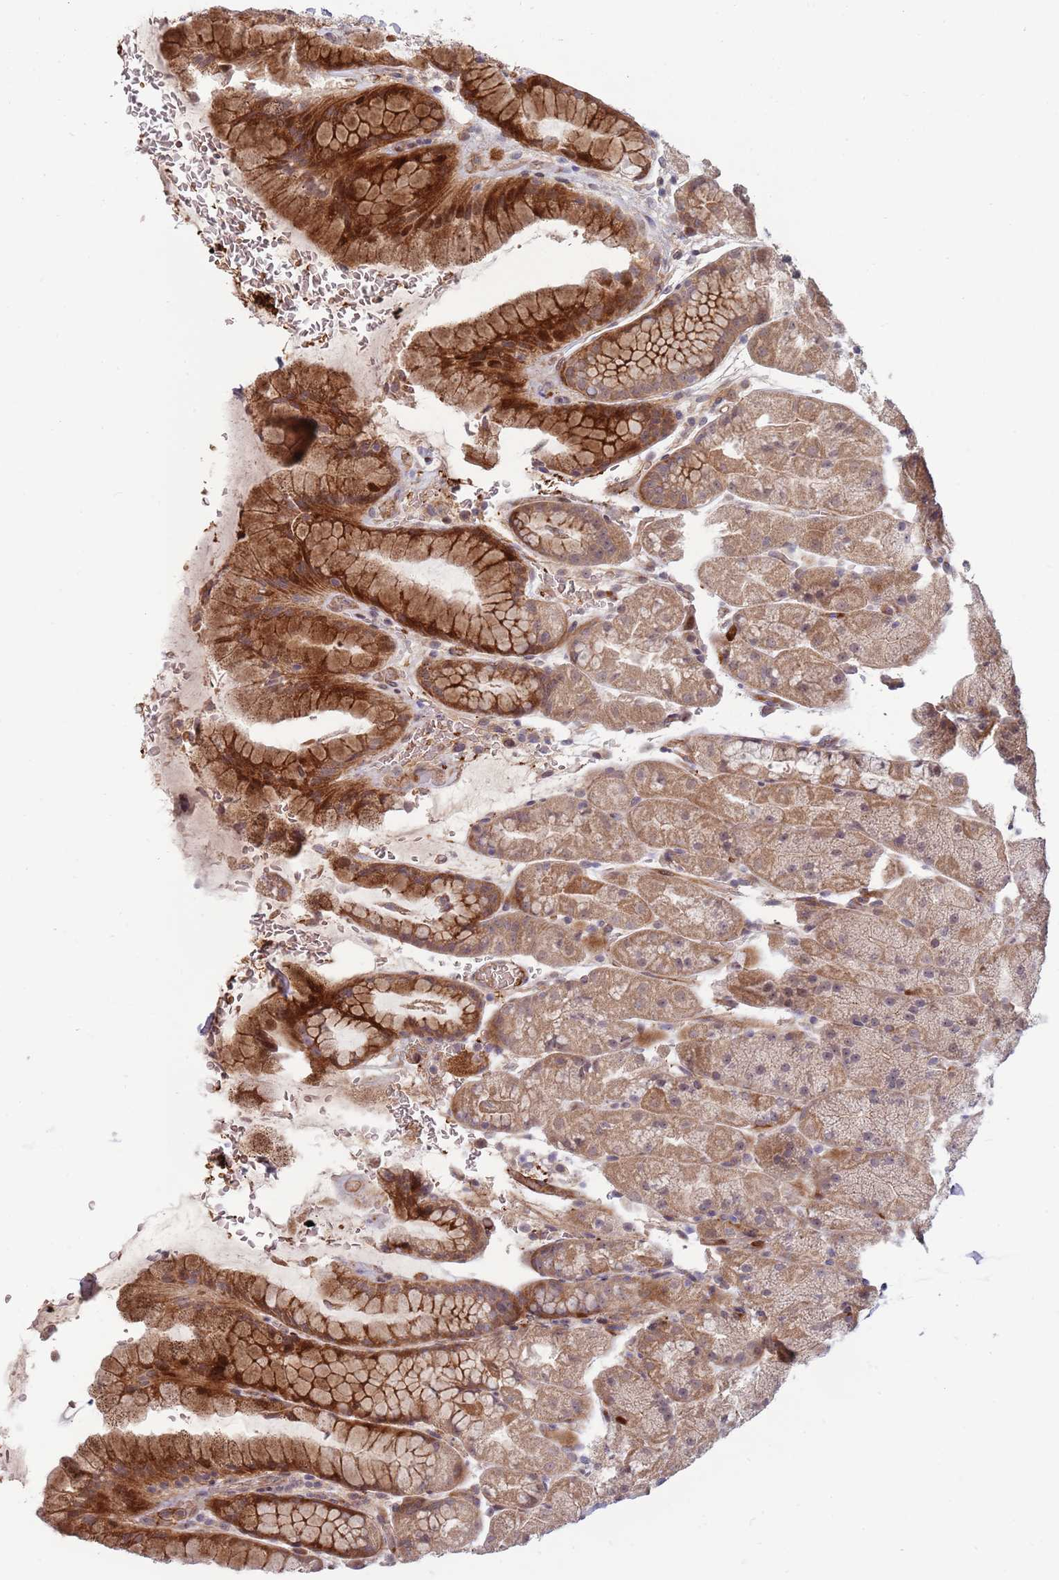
{"staining": {"intensity": "strong", "quantity": "25%-75%", "location": "cytoplasmic/membranous,nuclear"}, "tissue": "stomach", "cell_type": "Glandular cells", "image_type": "normal", "snomed": [{"axis": "morphology", "description": "Normal tissue, NOS"}, {"axis": "topography", "description": "Stomach, upper"}, {"axis": "topography", "description": "Stomach, lower"}], "caption": "Immunohistochemical staining of unremarkable stomach reveals strong cytoplasmic/membranous,nuclear protein positivity in approximately 25%-75% of glandular cells.", "gene": "NT5DC4", "patient": {"sex": "male", "age": 67}}